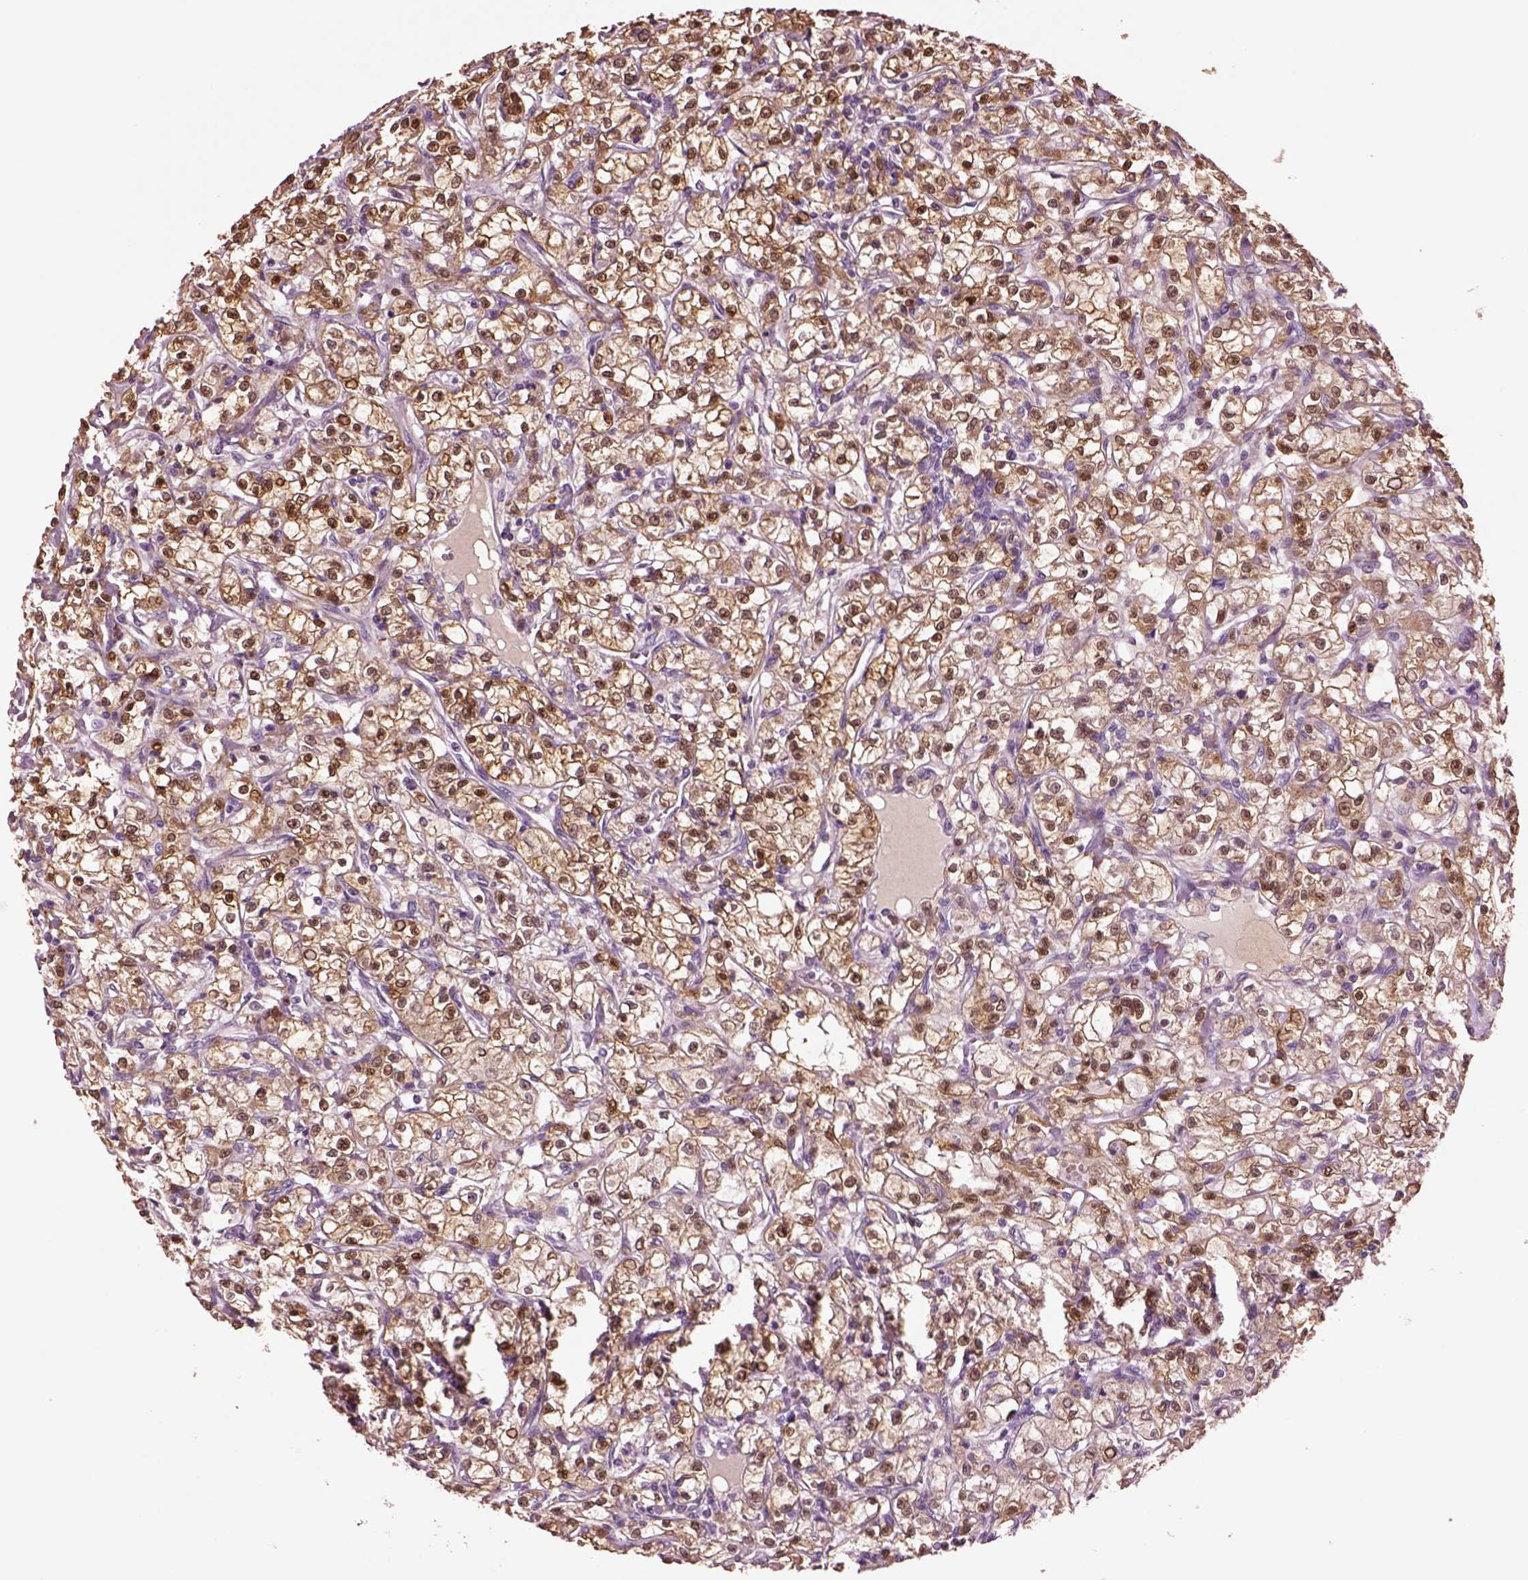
{"staining": {"intensity": "moderate", "quantity": ">75%", "location": "cytoplasmic/membranous,nuclear"}, "tissue": "renal cancer", "cell_type": "Tumor cells", "image_type": "cancer", "snomed": [{"axis": "morphology", "description": "Adenocarcinoma, NOS"}, {"axis": "topography", "description": "Kidney"}], "caption": "Immunohistochemistry (IHC) (DAB (3,3'-diaminobenzidine)) staining of renal adenocarcinoma displays moderate cytoplasmic/membranous and nuclear protein positivity in approximately >75% of tumor cells. (IHC, brightfield microscopy, high magnification).", "gene": "CLPSL1", "patient": {"sex": "female", "age": 59}}